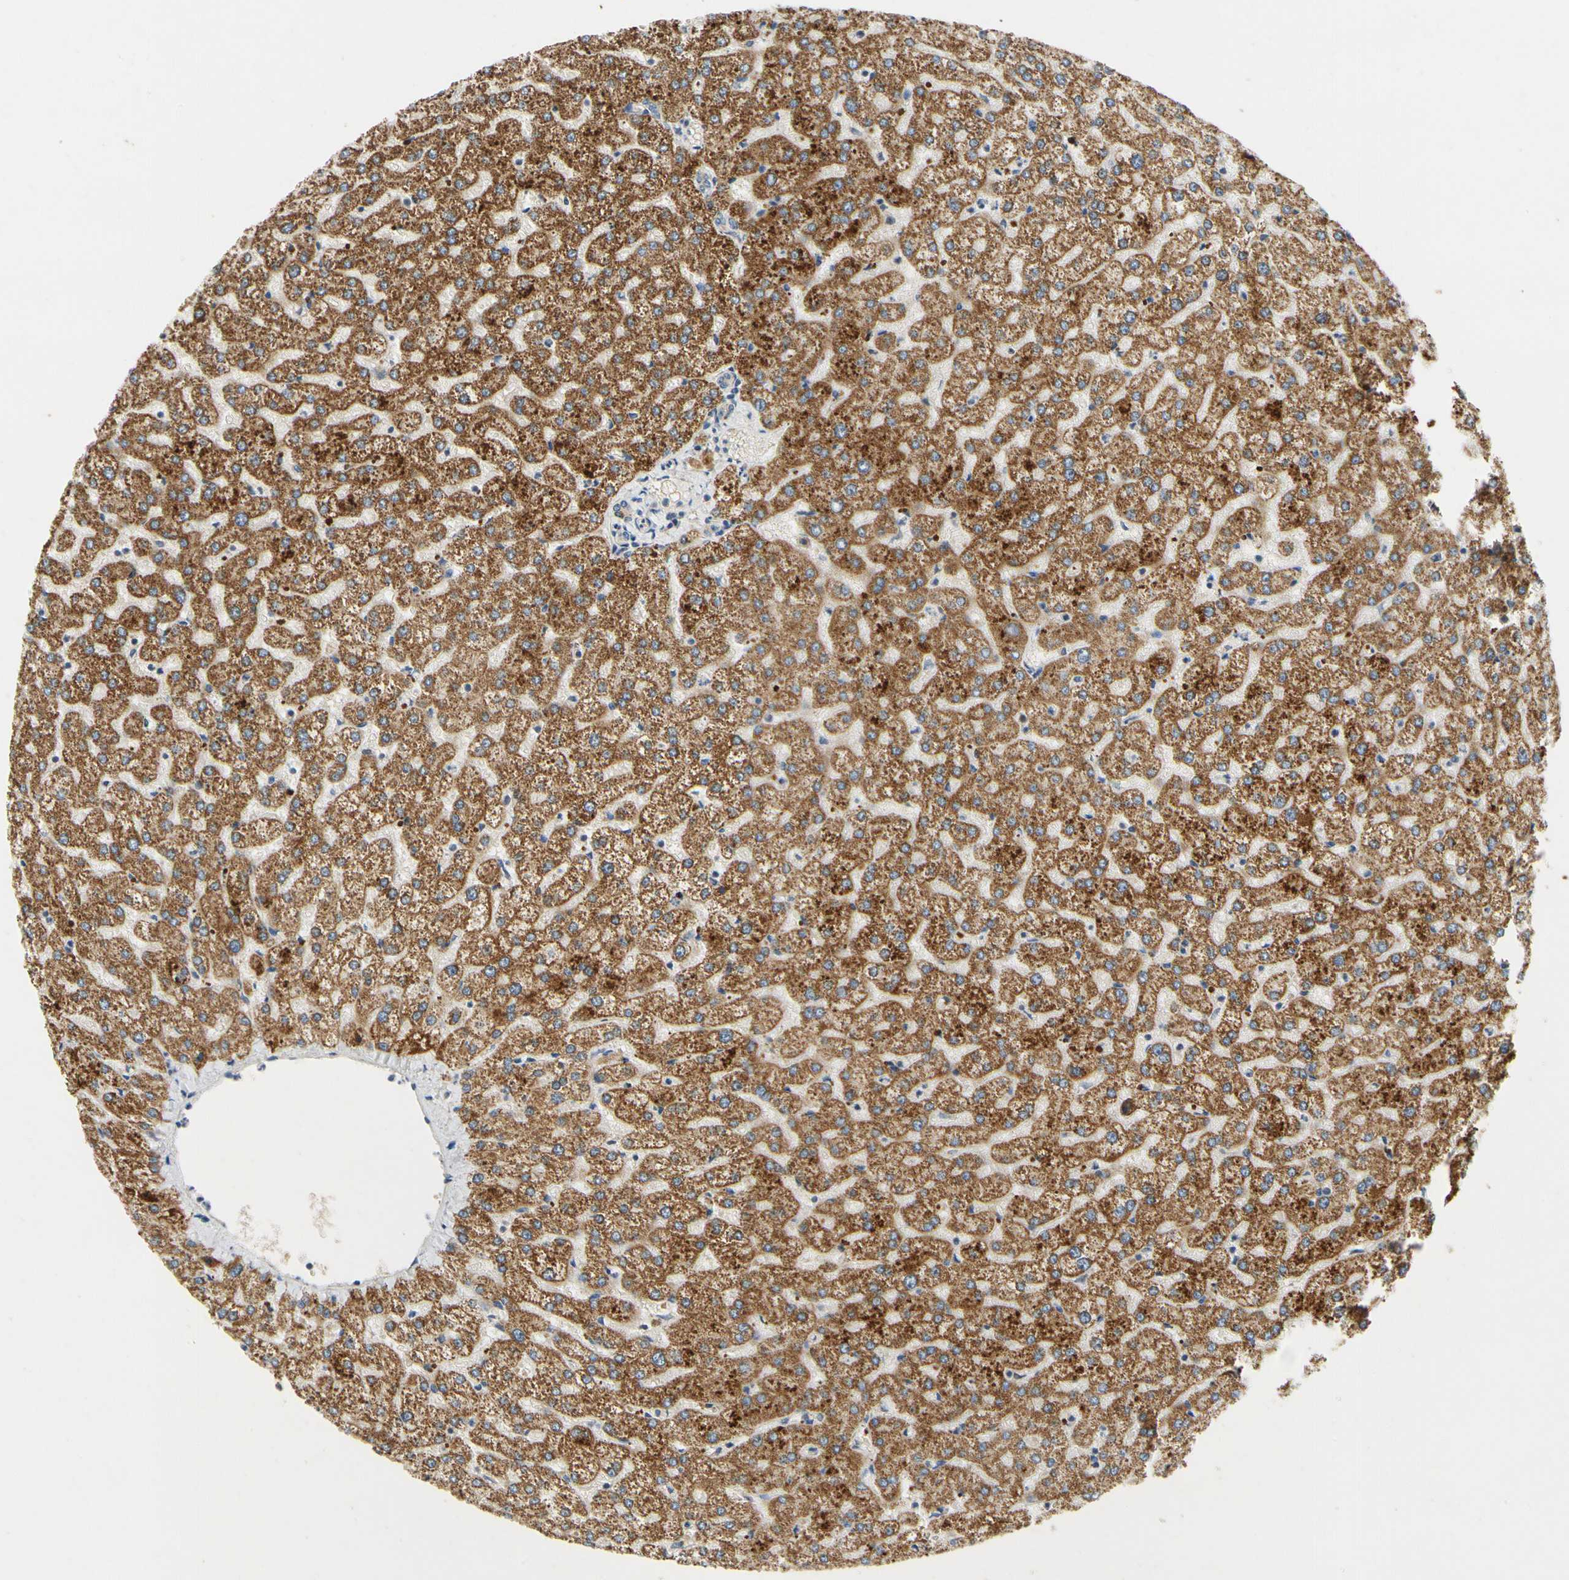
{"staining": {"intensity": "moderate", "quantity": ">75%", "location": "cytoplasmic/membranous"}, "tissue": "liver", "cell_type": "Cholangiocytes", "image_type": "normal", "snomed": [{"axis": "morphology", "description": "Normal tissue, NOS"}, {"axis": "topography", "description": "Liver"}], "caption": "Immunohistochemistry micrograph of unremarkable liver: human liver stained using immunohistochemistry reveals medium levels of moderate protein expression localized specifically in the cytoplasmic/membranous of cholangiocytes, appearing as a cytoplasmic/membranous brown color.", "gene": "KLHDC8B", "patient": {"sex": "female", "age": 32}}